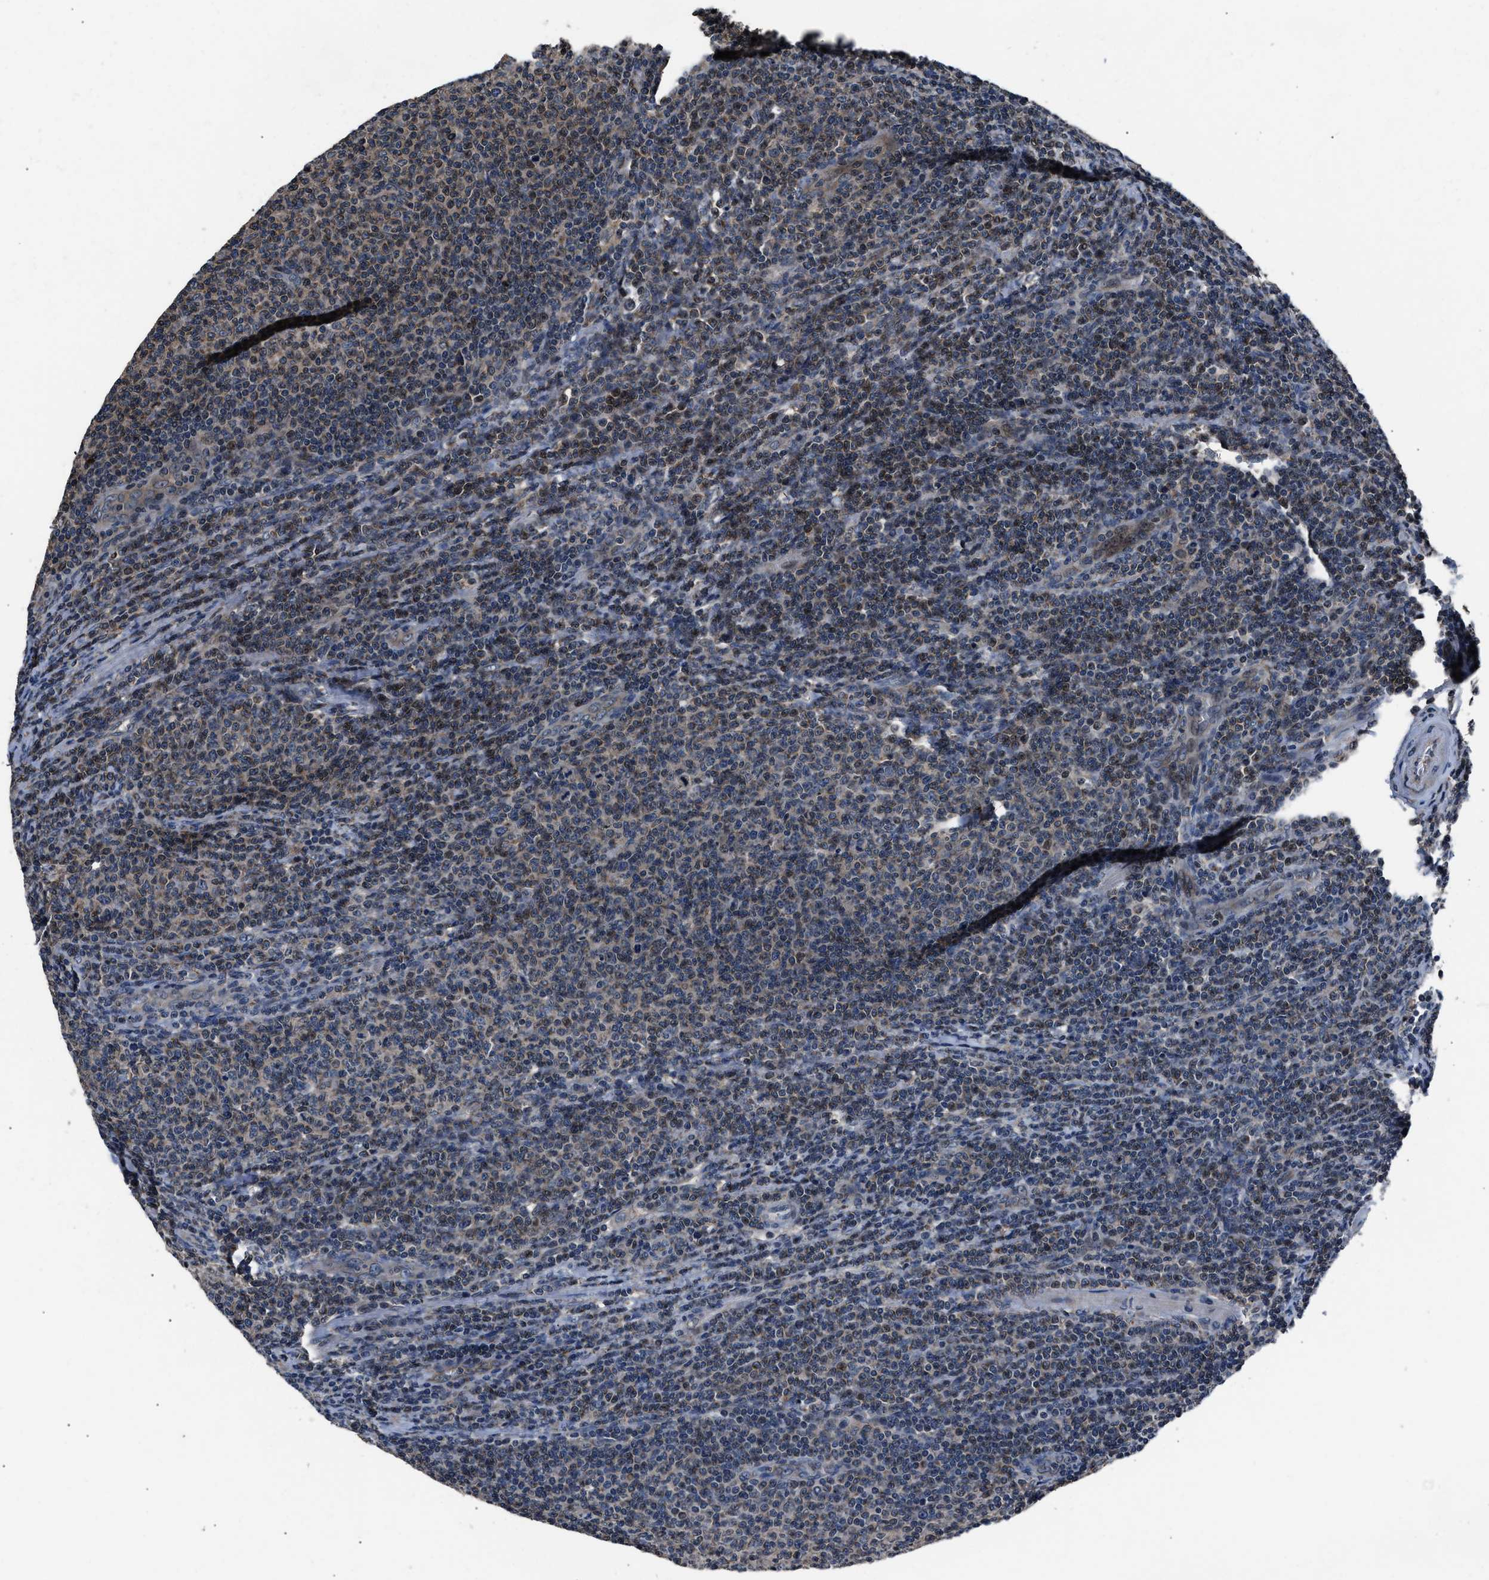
{"staining": {"intensity": "weak", "quantity": "25%-75%", "location": "cytoplasmic/membranous,nuclear"}, "tissue": "lymphoma", "cell_type": "Tumor cells", "image_type": "cancer", "snomed": [{"axis": "morphology", "description": "Malignant lymphoma, non-Hodgkin's type, Low grade"}, {"axis": "topography", "description": "Lymph node"}], "caption": "Tumor cells exhibit low levels of weak cytoplasmic/membranous and nuclear positivity in about 25%-75% of cells in low-grade malignant lymphoma, non-Hodgkin's type.", "gene": "TNRC18", "patient": {"sex": "male", "age": 66}}